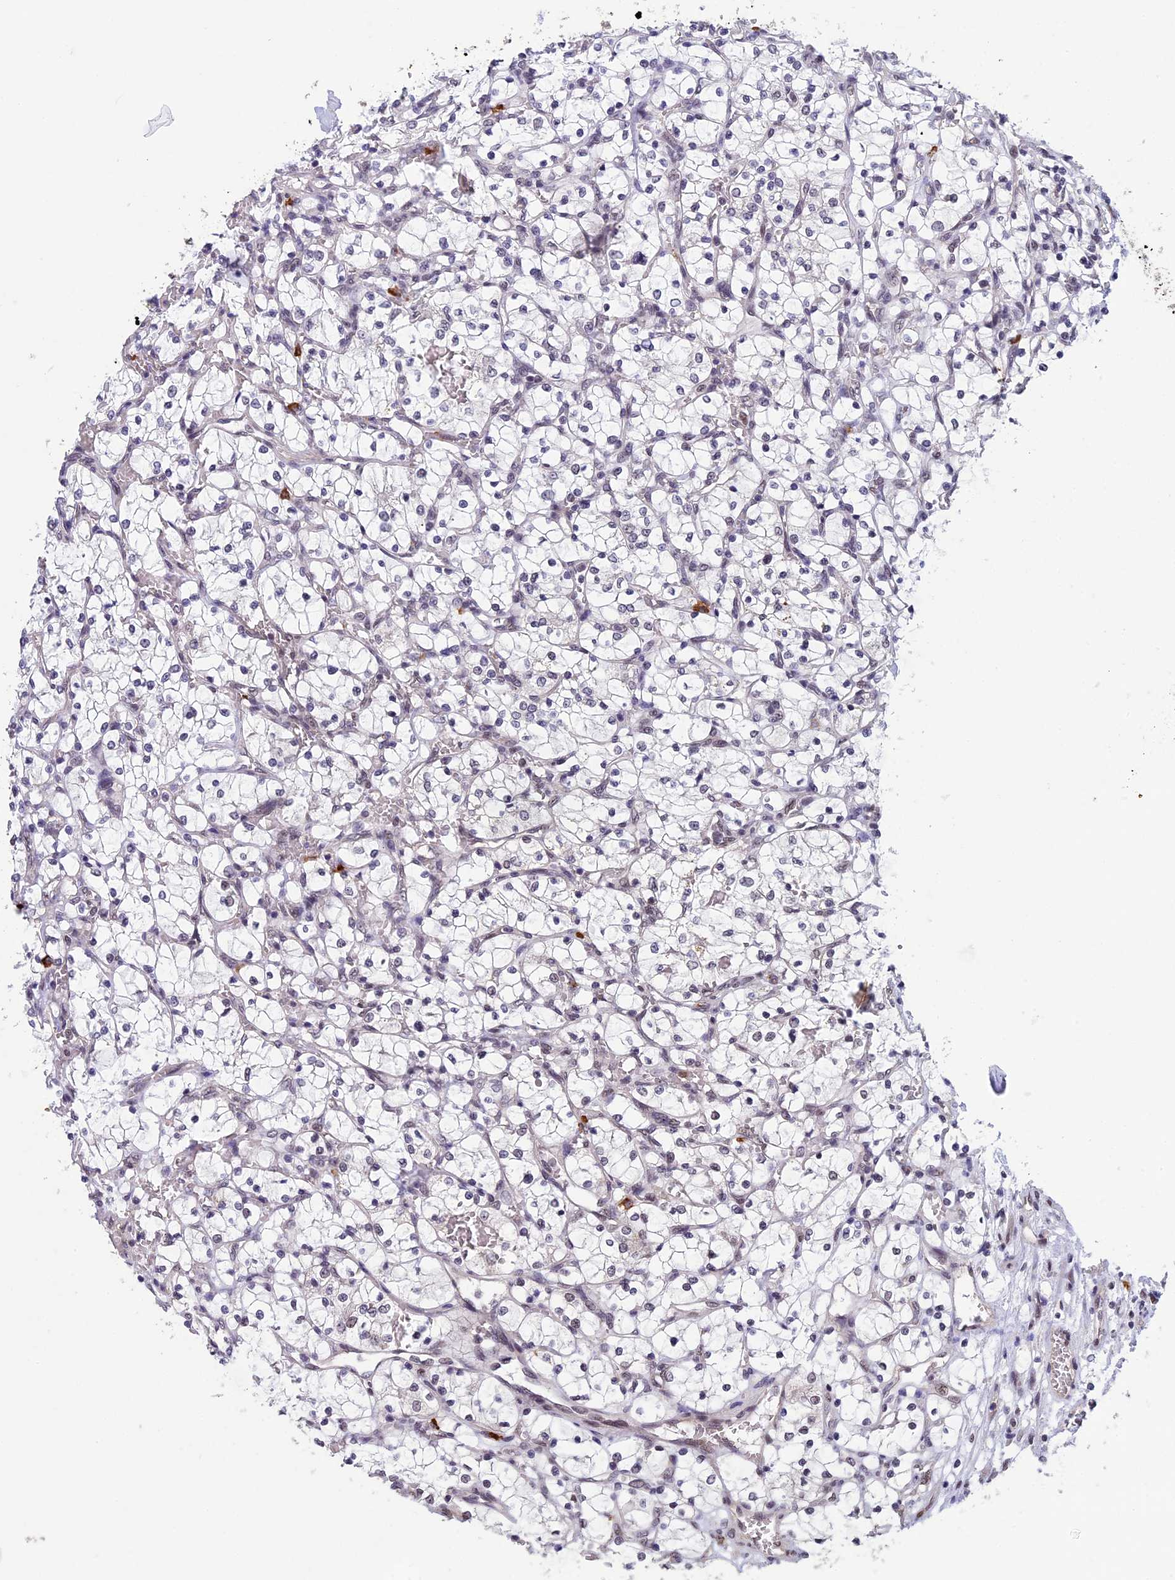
{"staining": {"intensity": "negative", "quantity": "none", "location": "none"}, "tissue": "renal cancer", "cell_type": "Tumor cells", "image_type": "cancer", "snomed": [{"axis": "morphology", "description": "Adenocarcinoma, NOS"}, {"axis": "topography", "description": "Kidney"}], "caption": "The micrograph exhibits no significant staining in tumor cells of renal cancer.", "gene": "RNF40", "patient": {"sex": "female", "age": 69}}